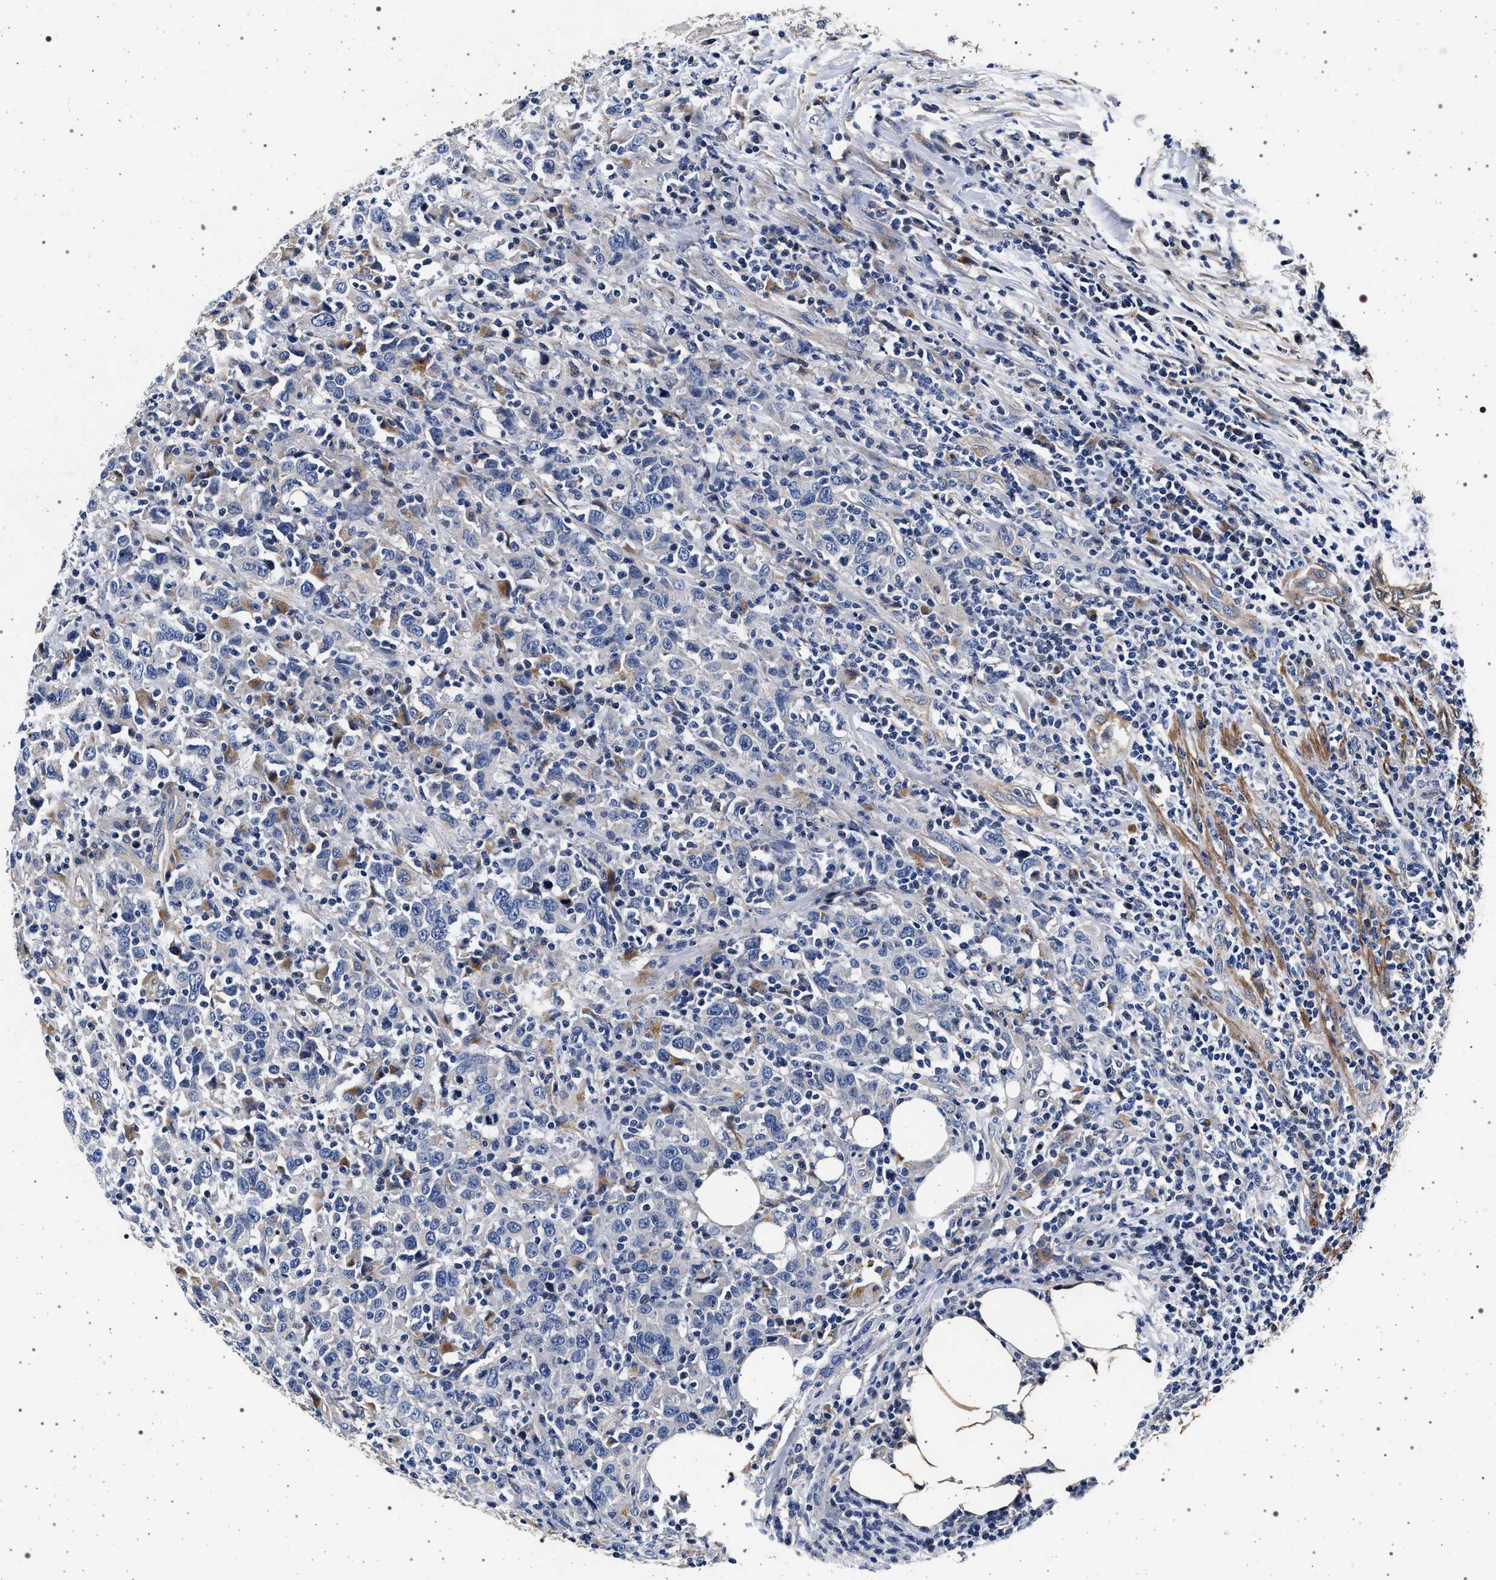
{"staining": {"intensity": "negative", "quantity": "none", "location": "none"}, "tissue": "urothelial cancer", "cell_type": "Tumor cells", "image_type": "cancer", "snomed": [{"axis": "morphology", "description": "Urothelial carcinoma, High grade"}, {"axis": "topography", "description": "Urinary bladder"}], "caption": "Immunohistochemical staining of human urothelial carcinoma (high-grade) displays no significant positivity in tumor cells.", "gene": "KCNK6", "patient": {"sex": "male", "age": 61}}